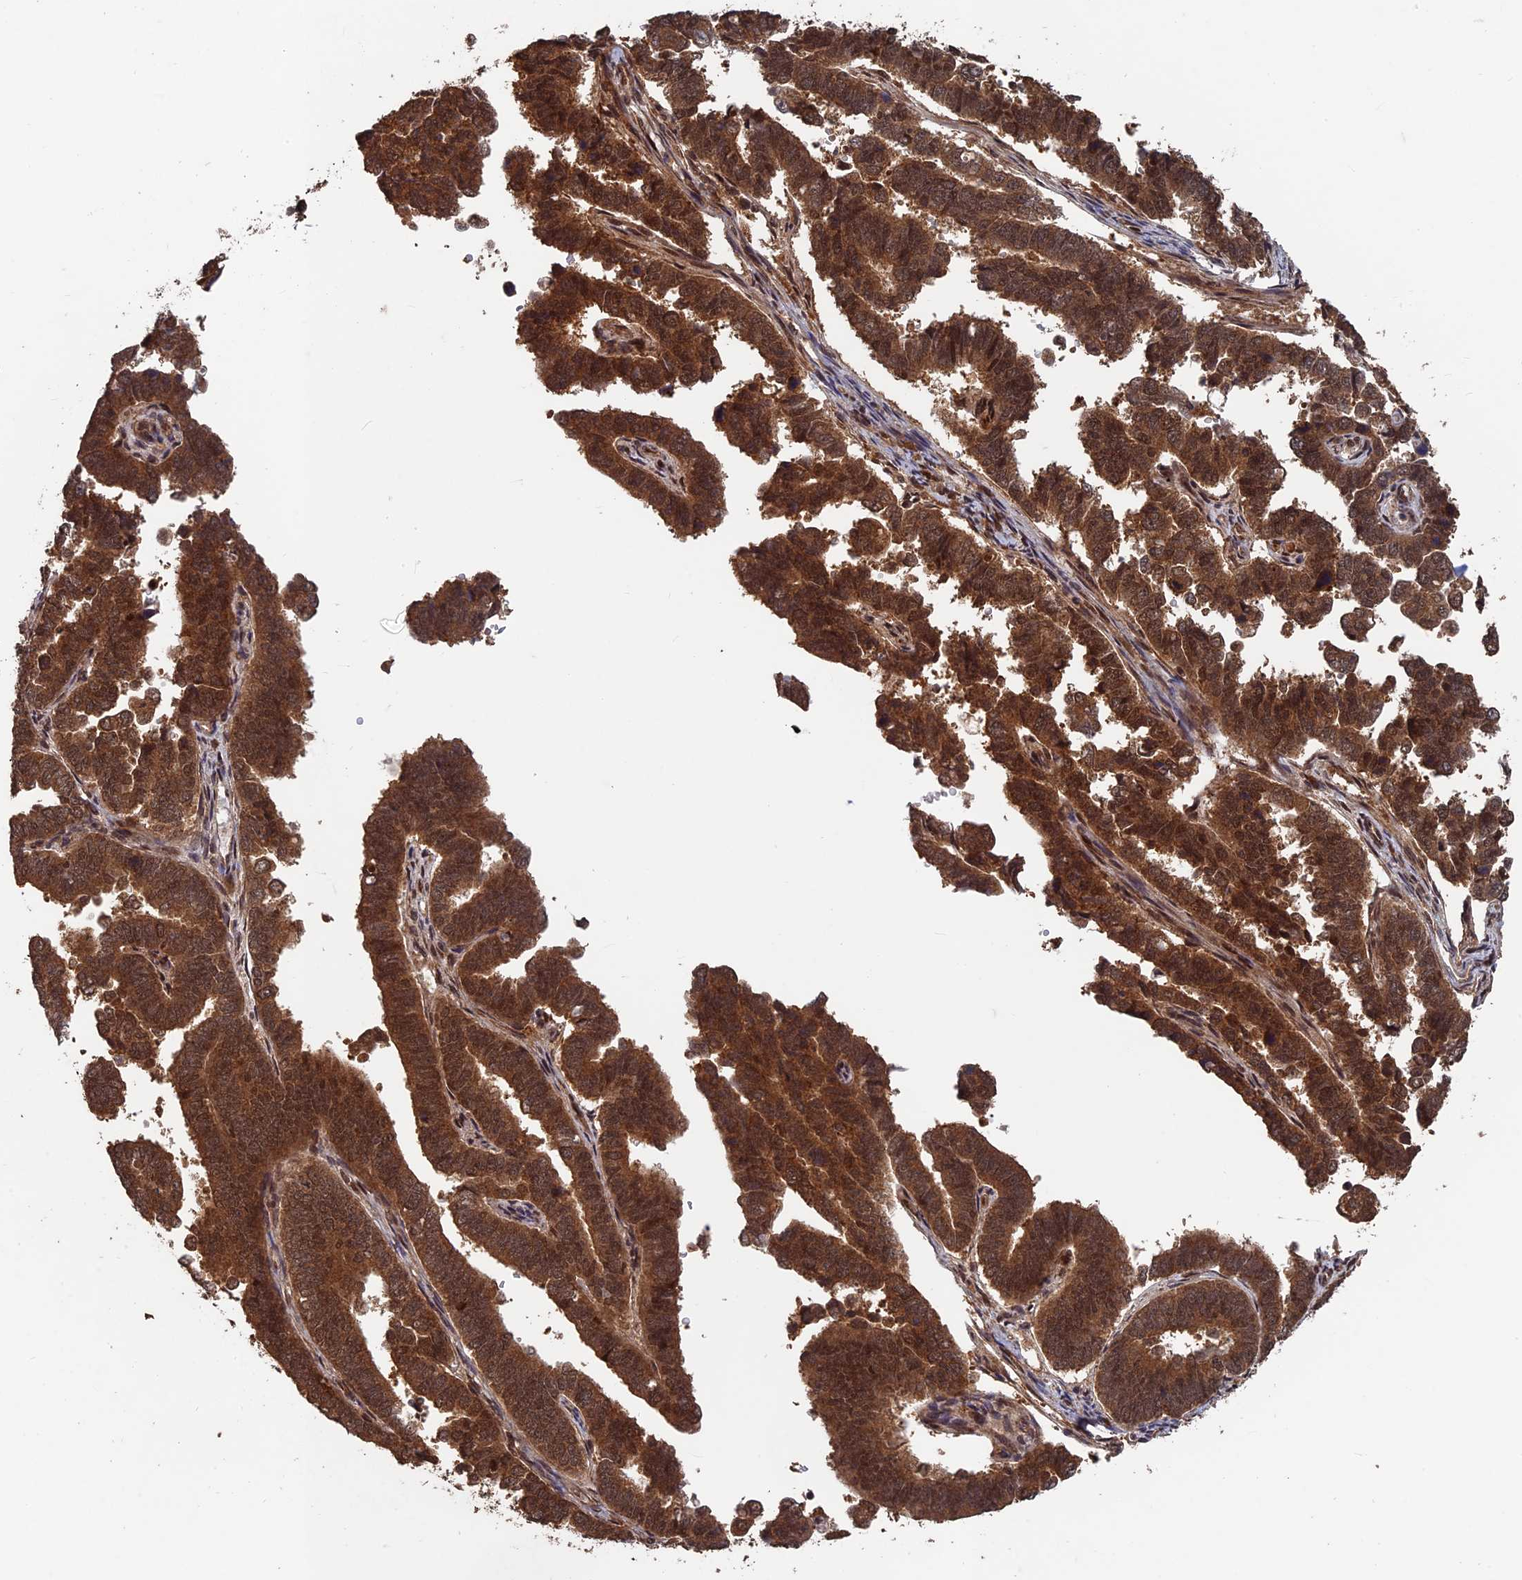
{"staining": {"intensity": "strong", "quantity": ">75%", "location": "cytoplasmic/membranous,nuclear"}, "tissue": "endometrial cancer", "cell_type": "Tumor cells", "image_type": "cancer", "snomed": [{"axis": "morphology", "description": "Adenocarcinoma, NOS"}, {"axis": "topography", "description": "Endometrium"}], "caption": "A brown stain highlights strong cytoplasmic/membranous and nuclear staining of a protein in human endometrial adenocarcinoma tumor cells.", "gene": "FAM53C", "patient": {"sex": "female", "age": 75}}